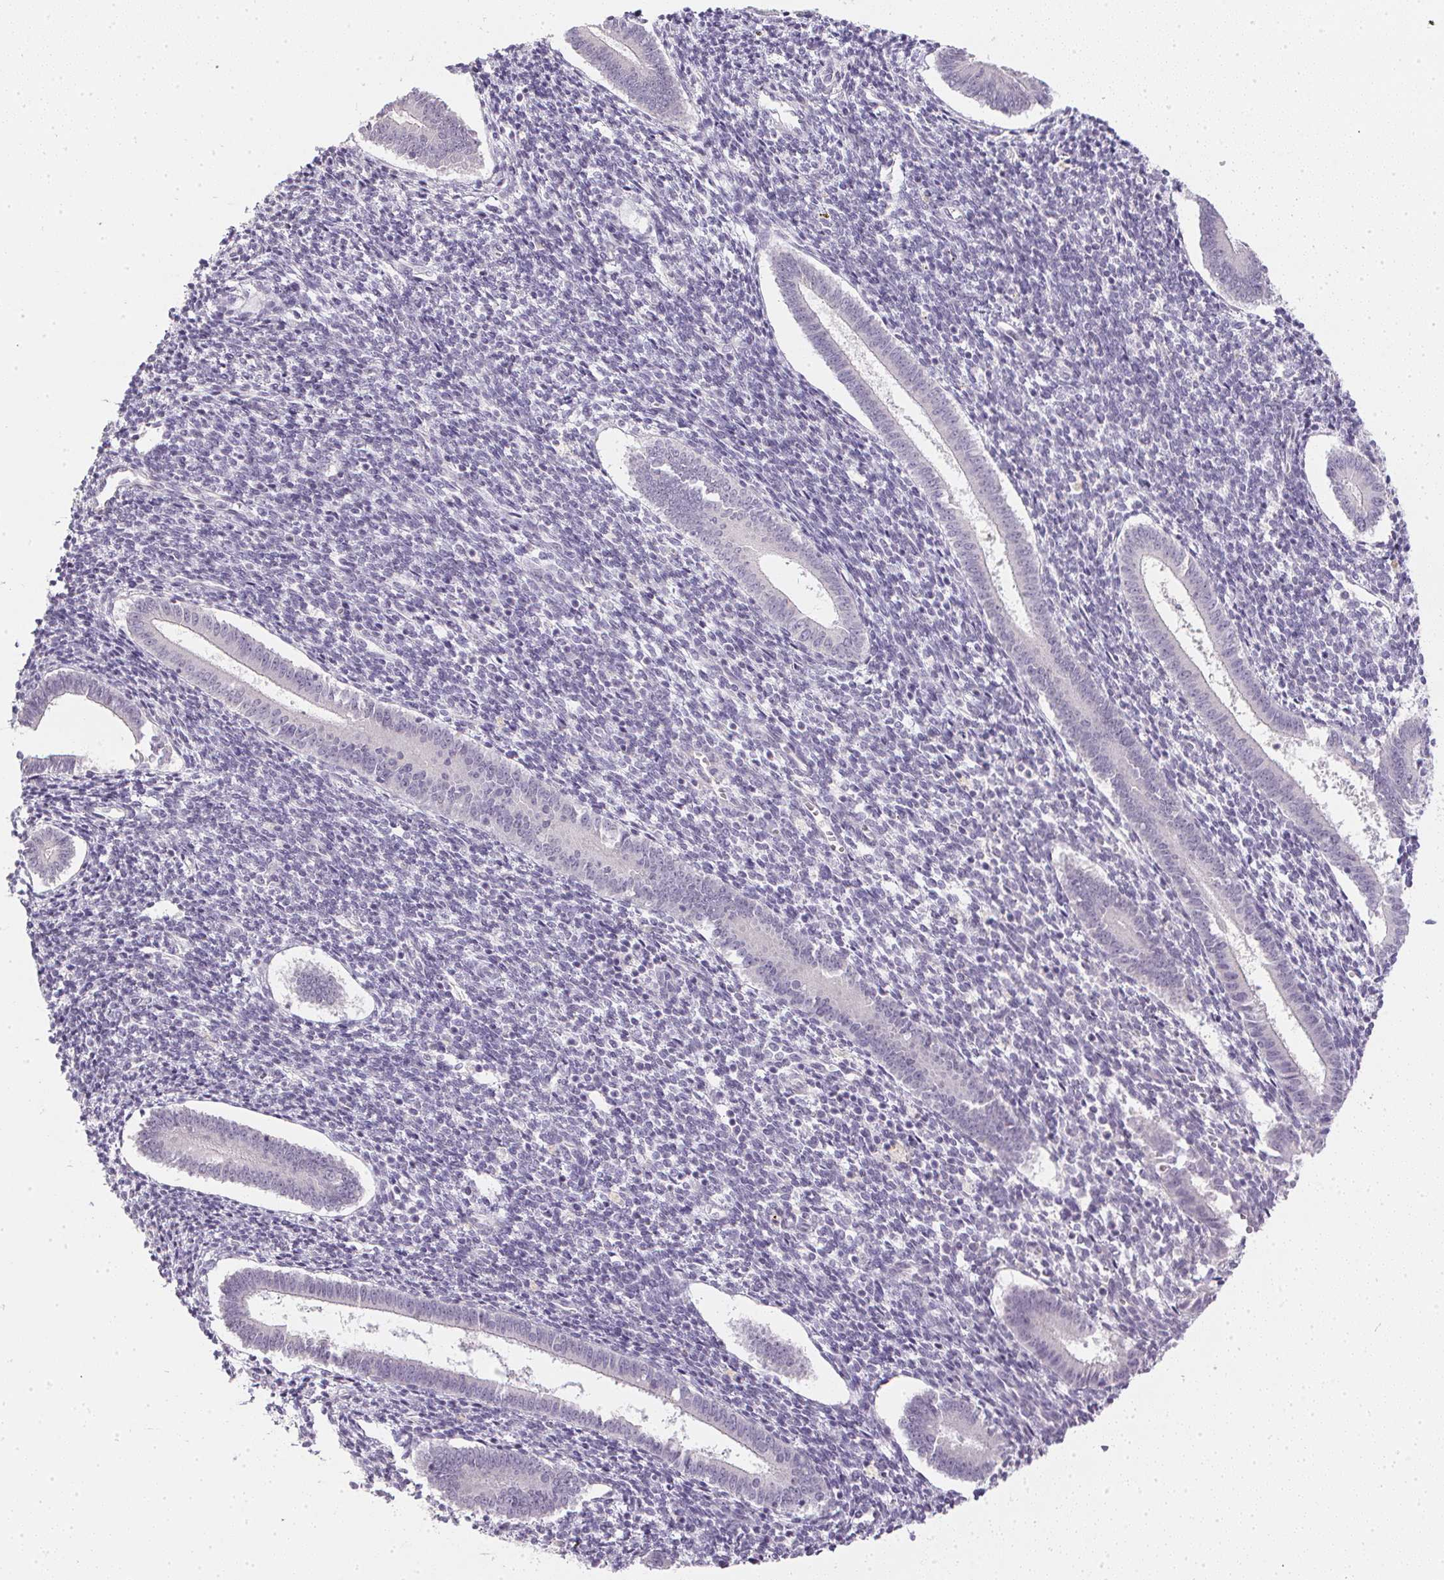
{"staining": {"intensity": "negative", "quantity": "none", "location": "none"}, "tissue": "endometrium", "cell_type": "Cells in endometrial stroma", "image_type": "normal", "snomed": [{"axis": "morphology", "description": "Normal tissue, NOS"}, {"axis": "topography", "description": "Endometrium"}], "caption": "This is a histopathology image of immunohistochemistry staining of benign endometrium, which shows no positivity in cells in endometrial stroma. (DAB immunohistochemistry (IHC) with hematoxylin counter stain).", "gene": "PPY", "patient": {"sex": "female", "age": 25}}